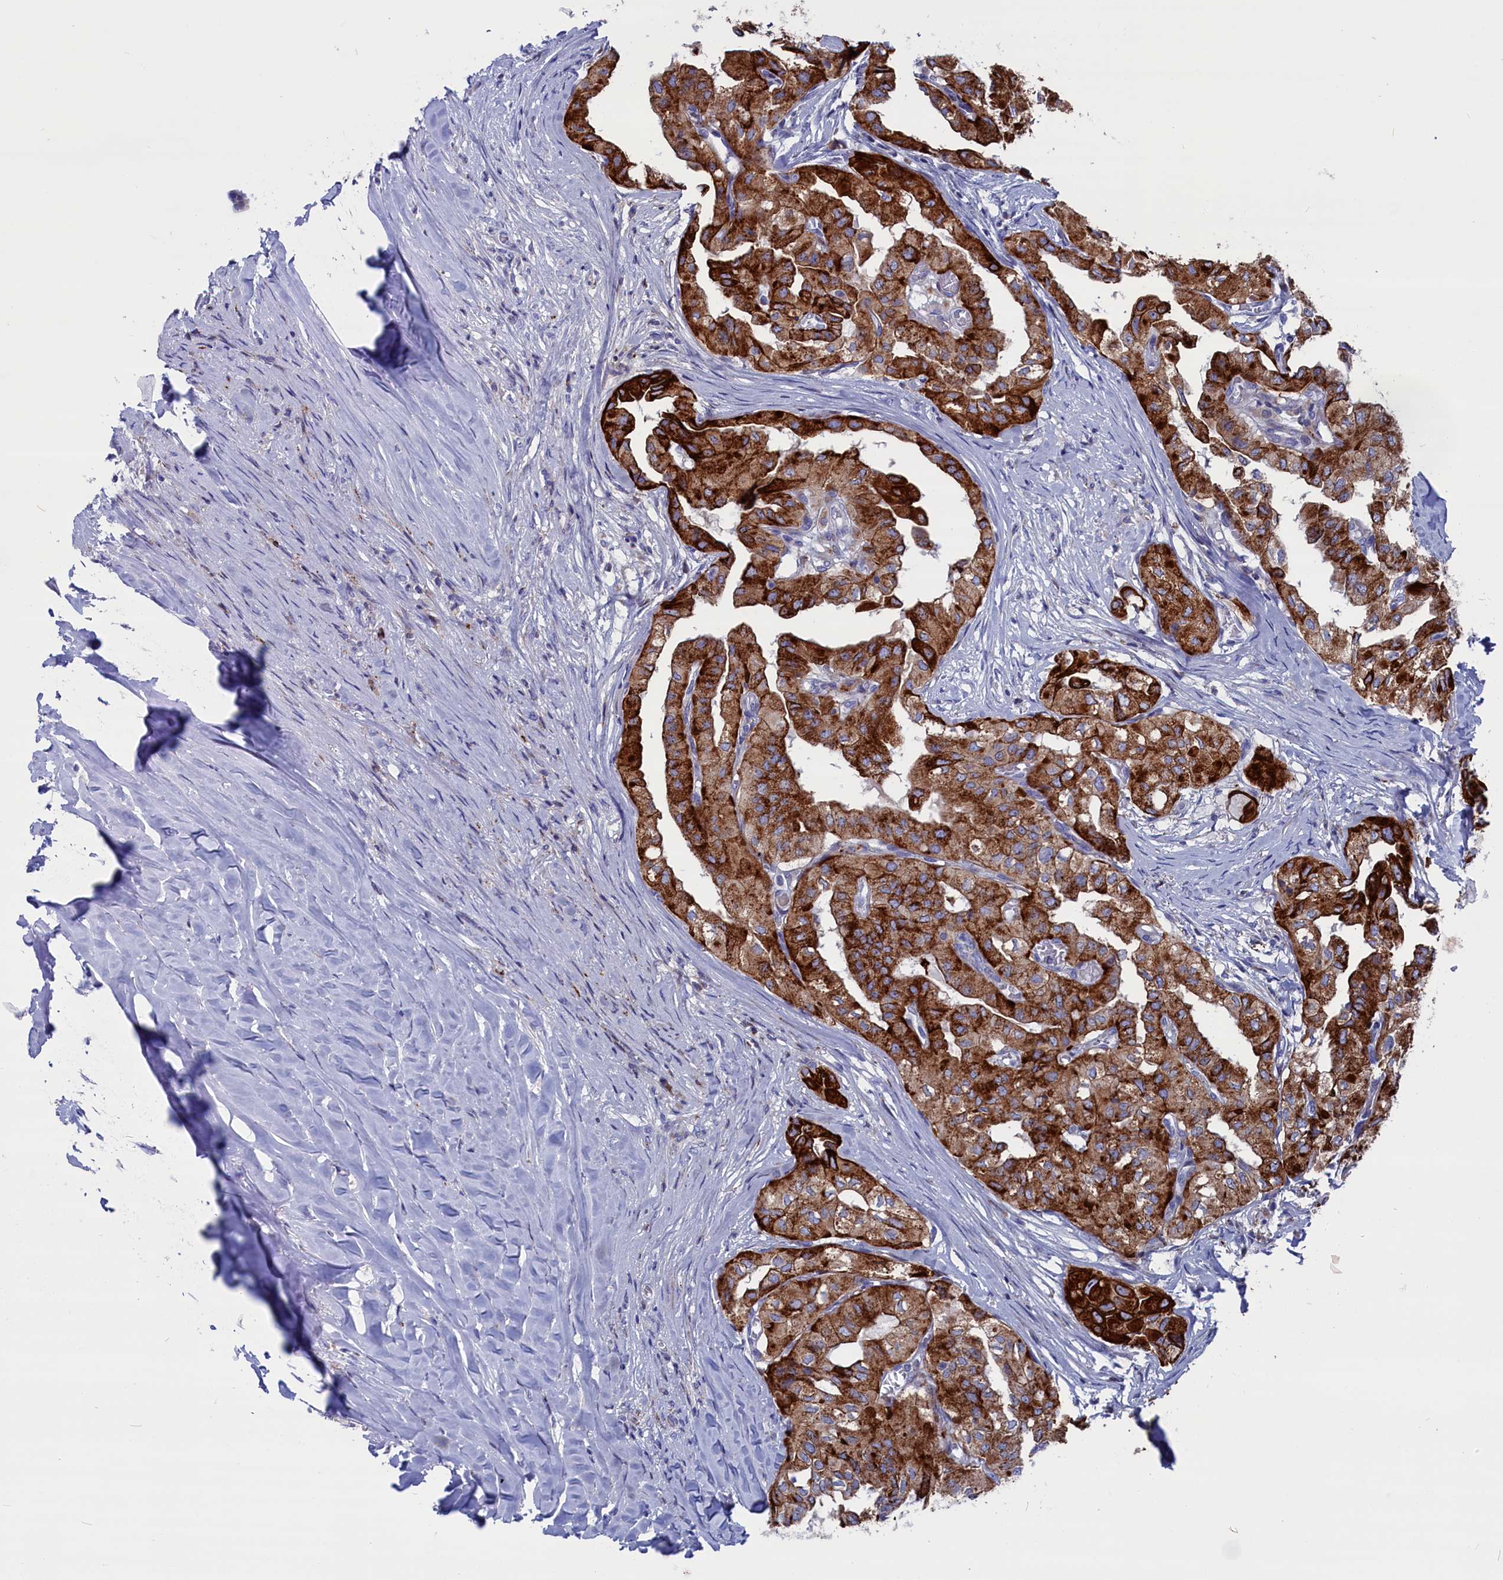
{"staining": {"intensity": "strong", "quantity": ">75%", "location": "cytoplasmic/membranous"}, "tissue": "thyroid cancer", "cell_type": "Tumor cells", "image_type": "cancer", "snomed": [{"axis": "morphology", "description": "Papillary adenocarcinoma, NOS"}, {"axis": "topography", "description": "Thyroid gland"}], "caption": "Immunohistochemistry micrograph of human thyroid papillary adenocarcinoma stained for a protein (brown), which displays high levels of strong cytoplasmic/membranous positivity in approximately >75% of tumor cells.", "gene": "NUDT7", "patient": {"sex": "female", "age": 59}}